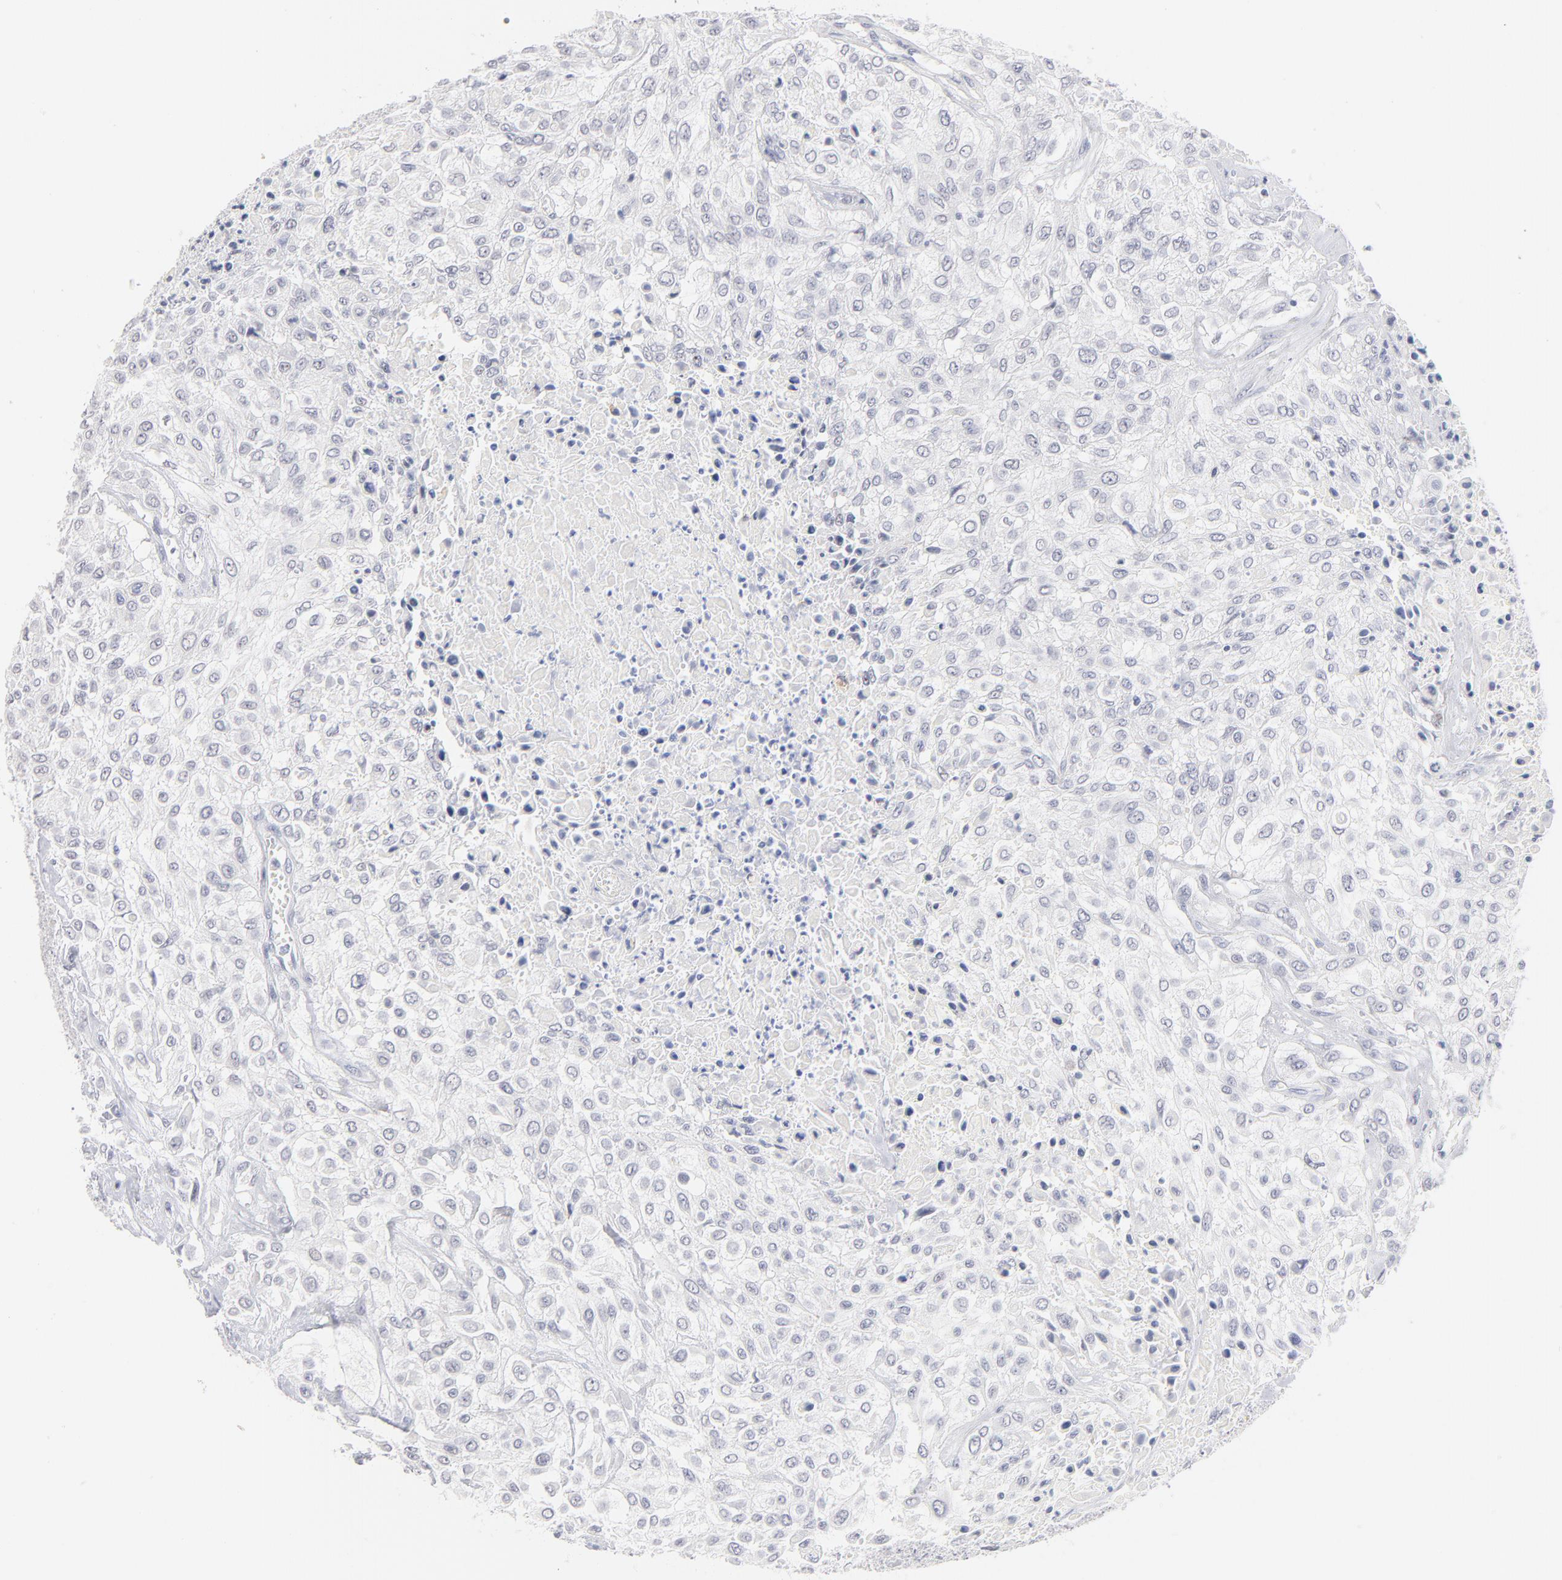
{"staining": {"intensity": "negative", "quantity": "none", "location": "none"}, "tissue": "urothelial cancer", "cell_type": "Tumor cells", "image_type": "cancer", "snomed": [{"axis": "morphology", "description": "Urothelial carcinoma, High grade"}, {"axis": "topography", "description": "Urinary bladder"}], "caption": "Urothelial cancer stained for a protein using immunohistochemistry (IHC) reveals no staining tumor cells.", "gene": "KHNYN", "patient": {"sex": "male", "age": 57}}